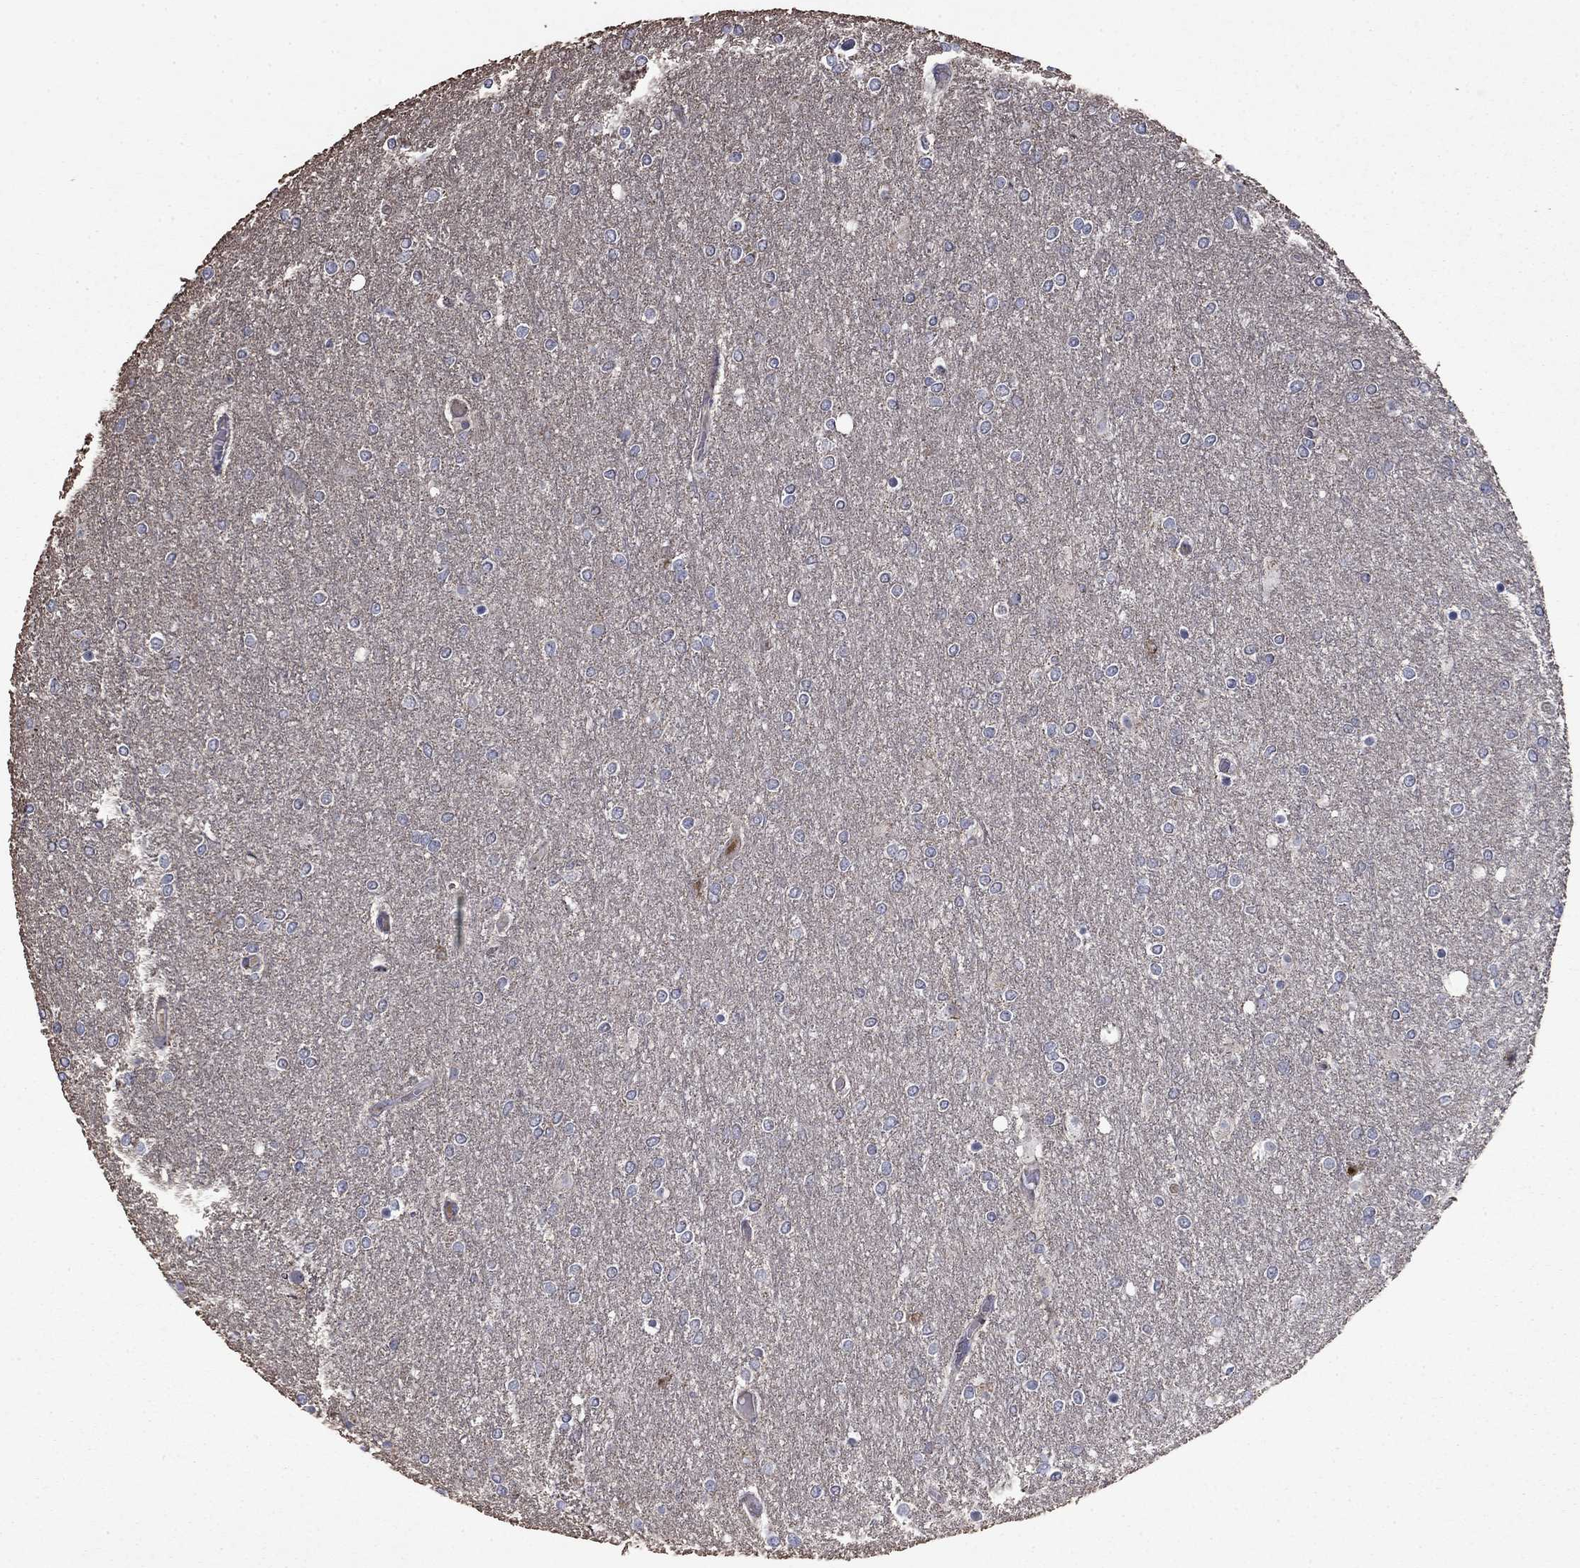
{"staining": {"intensity": "negative", "quantity": "none", "location": "none"}, "tissue": "glioma", "cell_type": "Tumor cells", "image_type": "cancer", "snomed": [{"axis": "morphology", "description": "Glioma, malignant, High grade"}, {"axis": "topography", "description": "Brain"}], "caption": "Image shows no significant protein expression in tumor cells of glioma.", "gene": "DOP1B", "patient": {"sex": "female", "age": 61}}